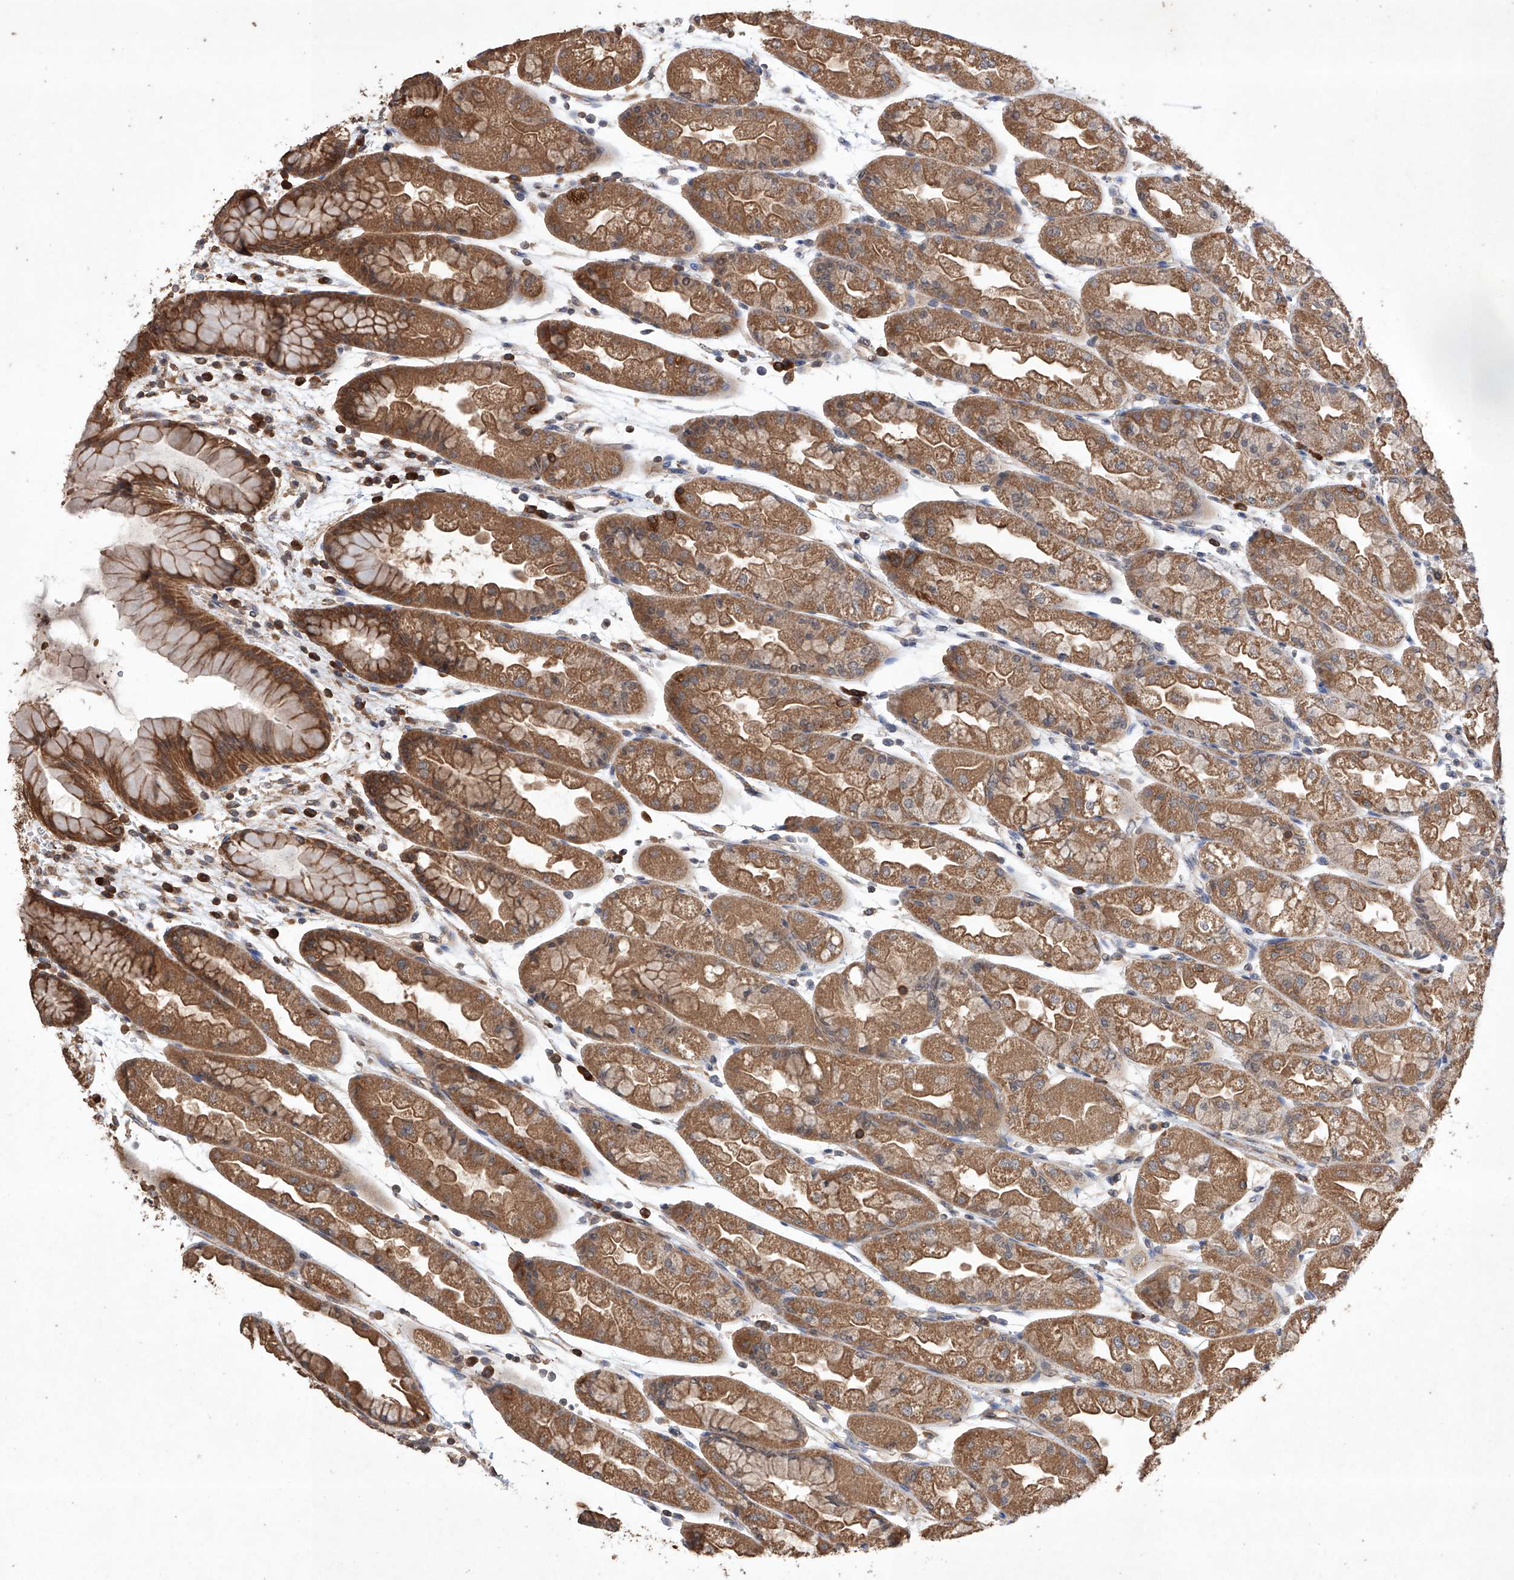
{"staining": {"intensity": "moderate", "quantity": ">75%", "location": "cytoplasmic/membranous"}, "tissue": "stomach", "cell_type": "Glandular cells", "image_type": "normal", "snomed": [{"axis": "morphology", "description": "Normal tissue, NOS"}, {"axis": "topography", "description": "Stomach, upper"}], "caption": "Immunohistochemistry of normal human stomach exhibits medium levels of moderate cytoplasmic/membranous staining in about >75% of glandular cells.", "gene": "LURAP1", "patient": {"sex": "male", "age": 47}}